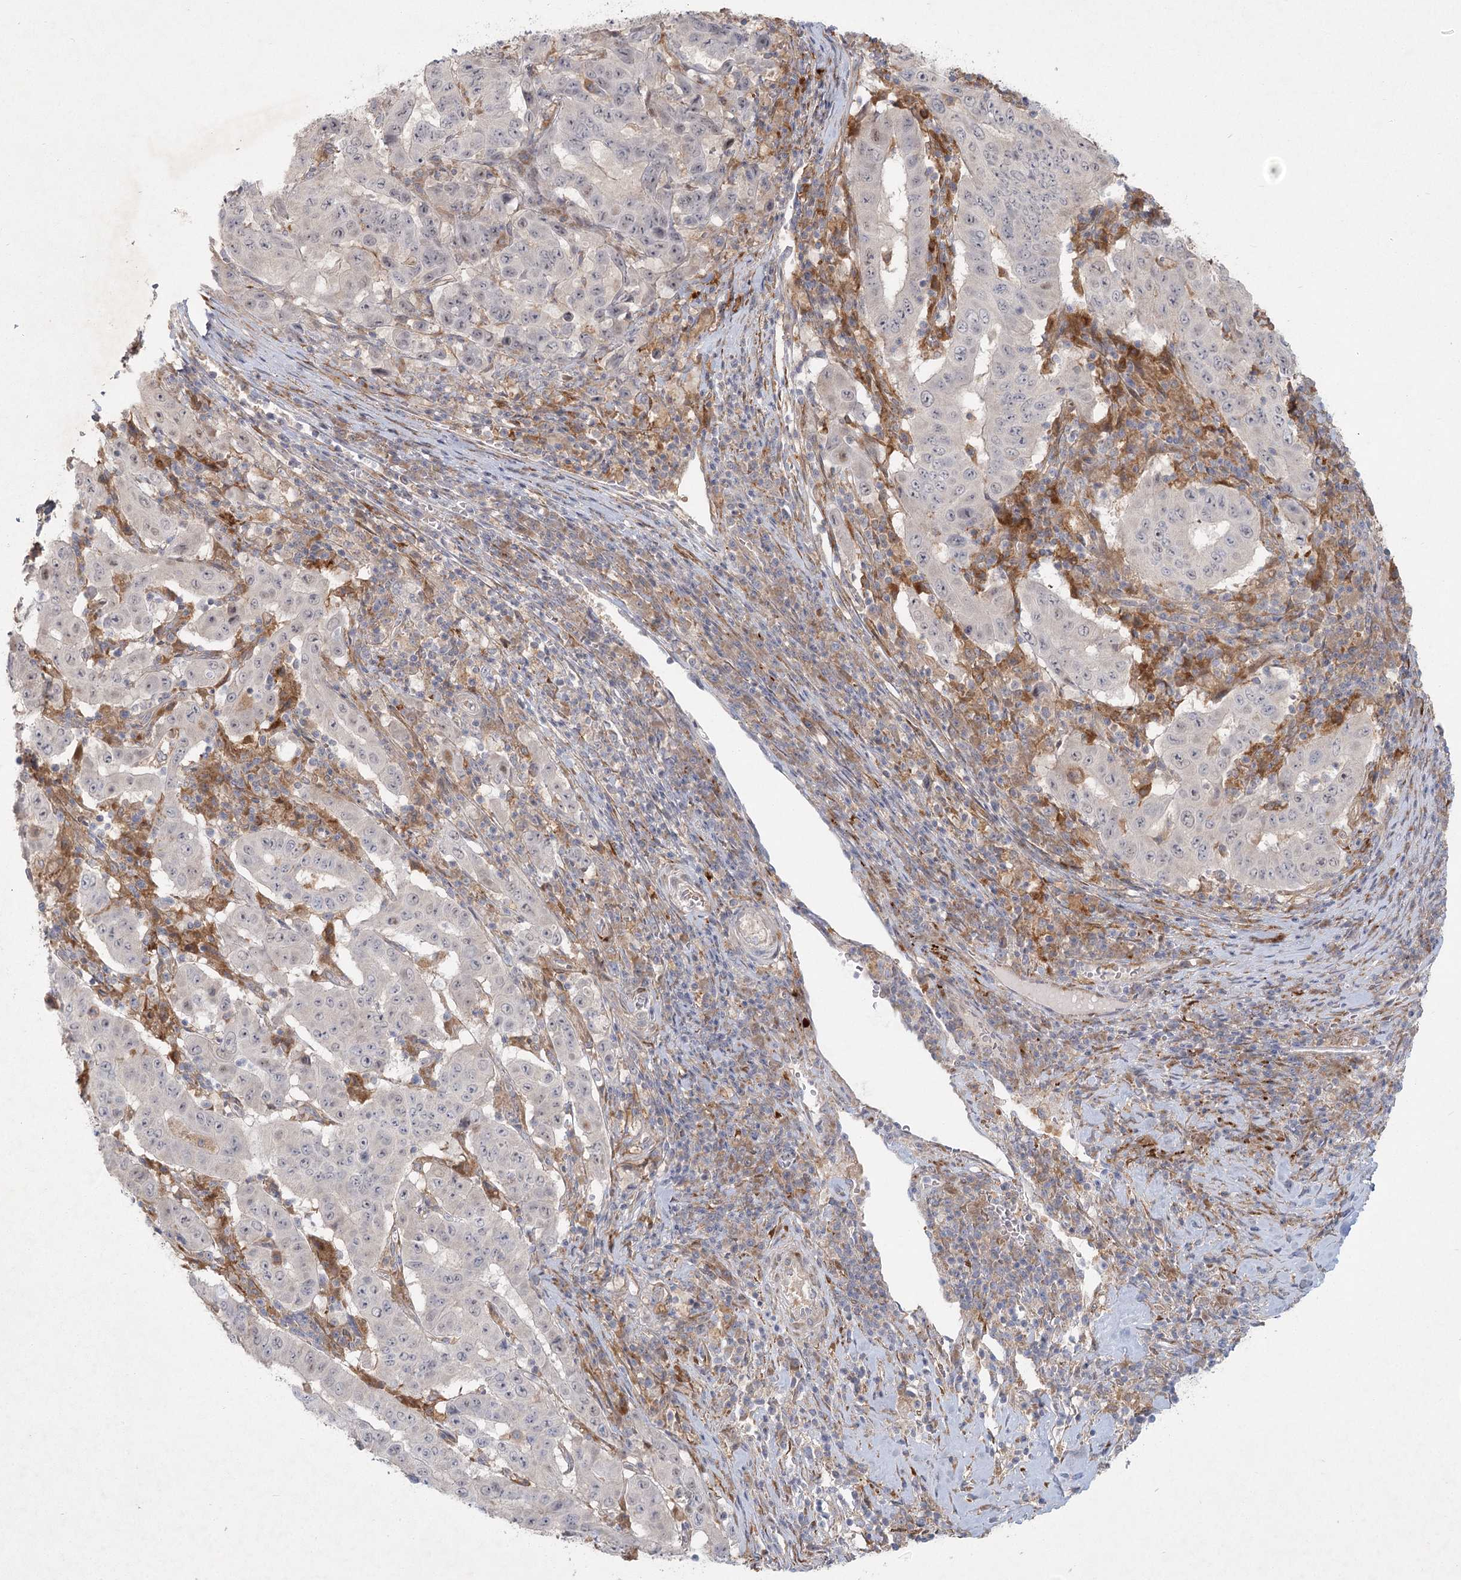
{"staining": {"intensity": "negative", "quantity": "none", "location": "none"}, "tissue": "pancreatic cancer", "cell_type": "Tumor cells", "image_type": "cancer", "snomed": [{"axis": "morphology", "description": "Adenocarcinoma, NOS"}, {"axis": "topography", "description": "Pancreas"}], "caption": "Tumor cells show no significant protein expression in adenocarcinoma (pancreatic). The staining was performed using DAB to visualize the protein expression in brown, while the nuclei were stained in blue with hematoxylin (Magnification: 20x).", "gene": "FAM110C", "patient": {"sex": "male", "age": 63}}